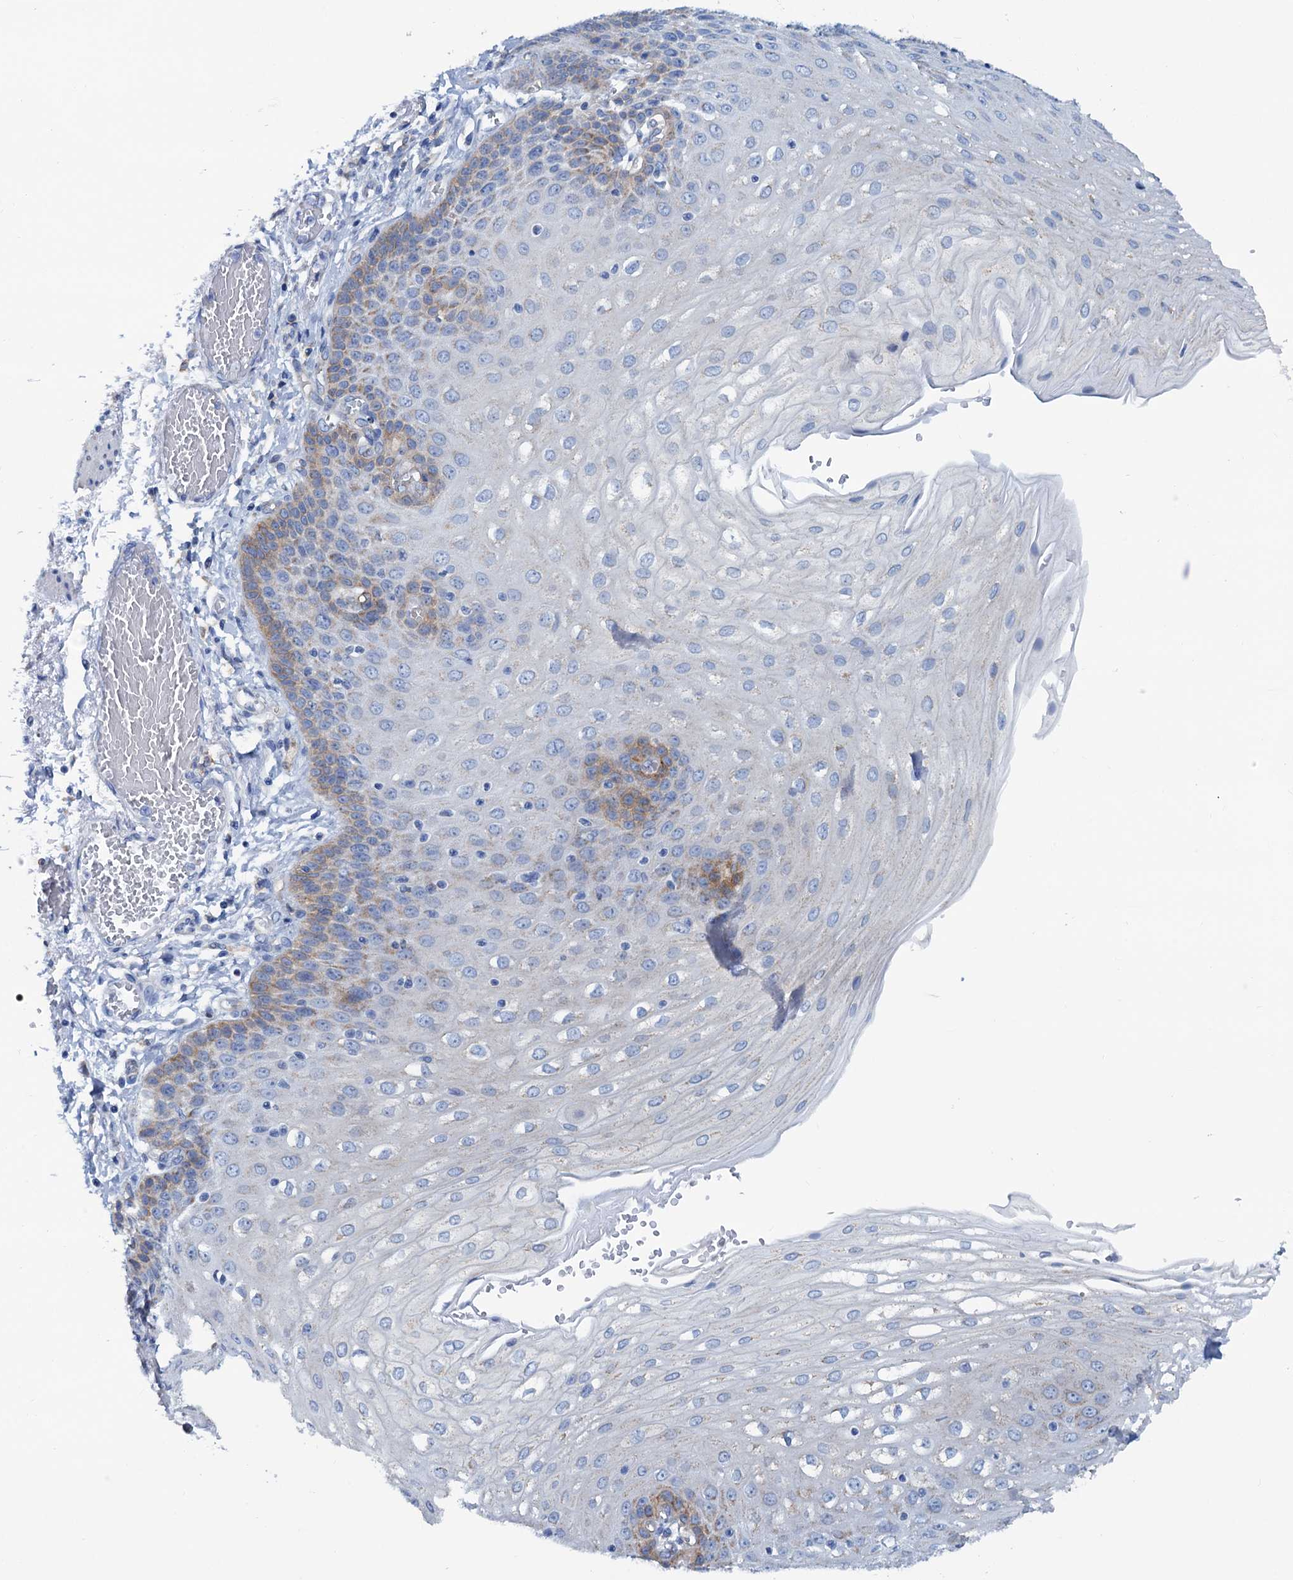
{"staining": {"intensity": "moderate", "quantity": "<25%", "location": "cytoplasmic/membranous"}, "tissue": "esophagus", "cell_type": "Squamous epithelial cells", "image_type": "normal", "snomed": [{"axis": "morphology", "description": "Normal tissue, NOS"}, {"axis": "topography", "description": "Esophagus"}], "caption": "IHC image of unremarkable esophagus stained for a protein (brown), which exhibits low levels of moderate cytoplasmic/membranous expression in approximately <25% of squamous epithelial cells.", "gene": "SLC1A3", "patient": {"sex": "male", "age": 81}}